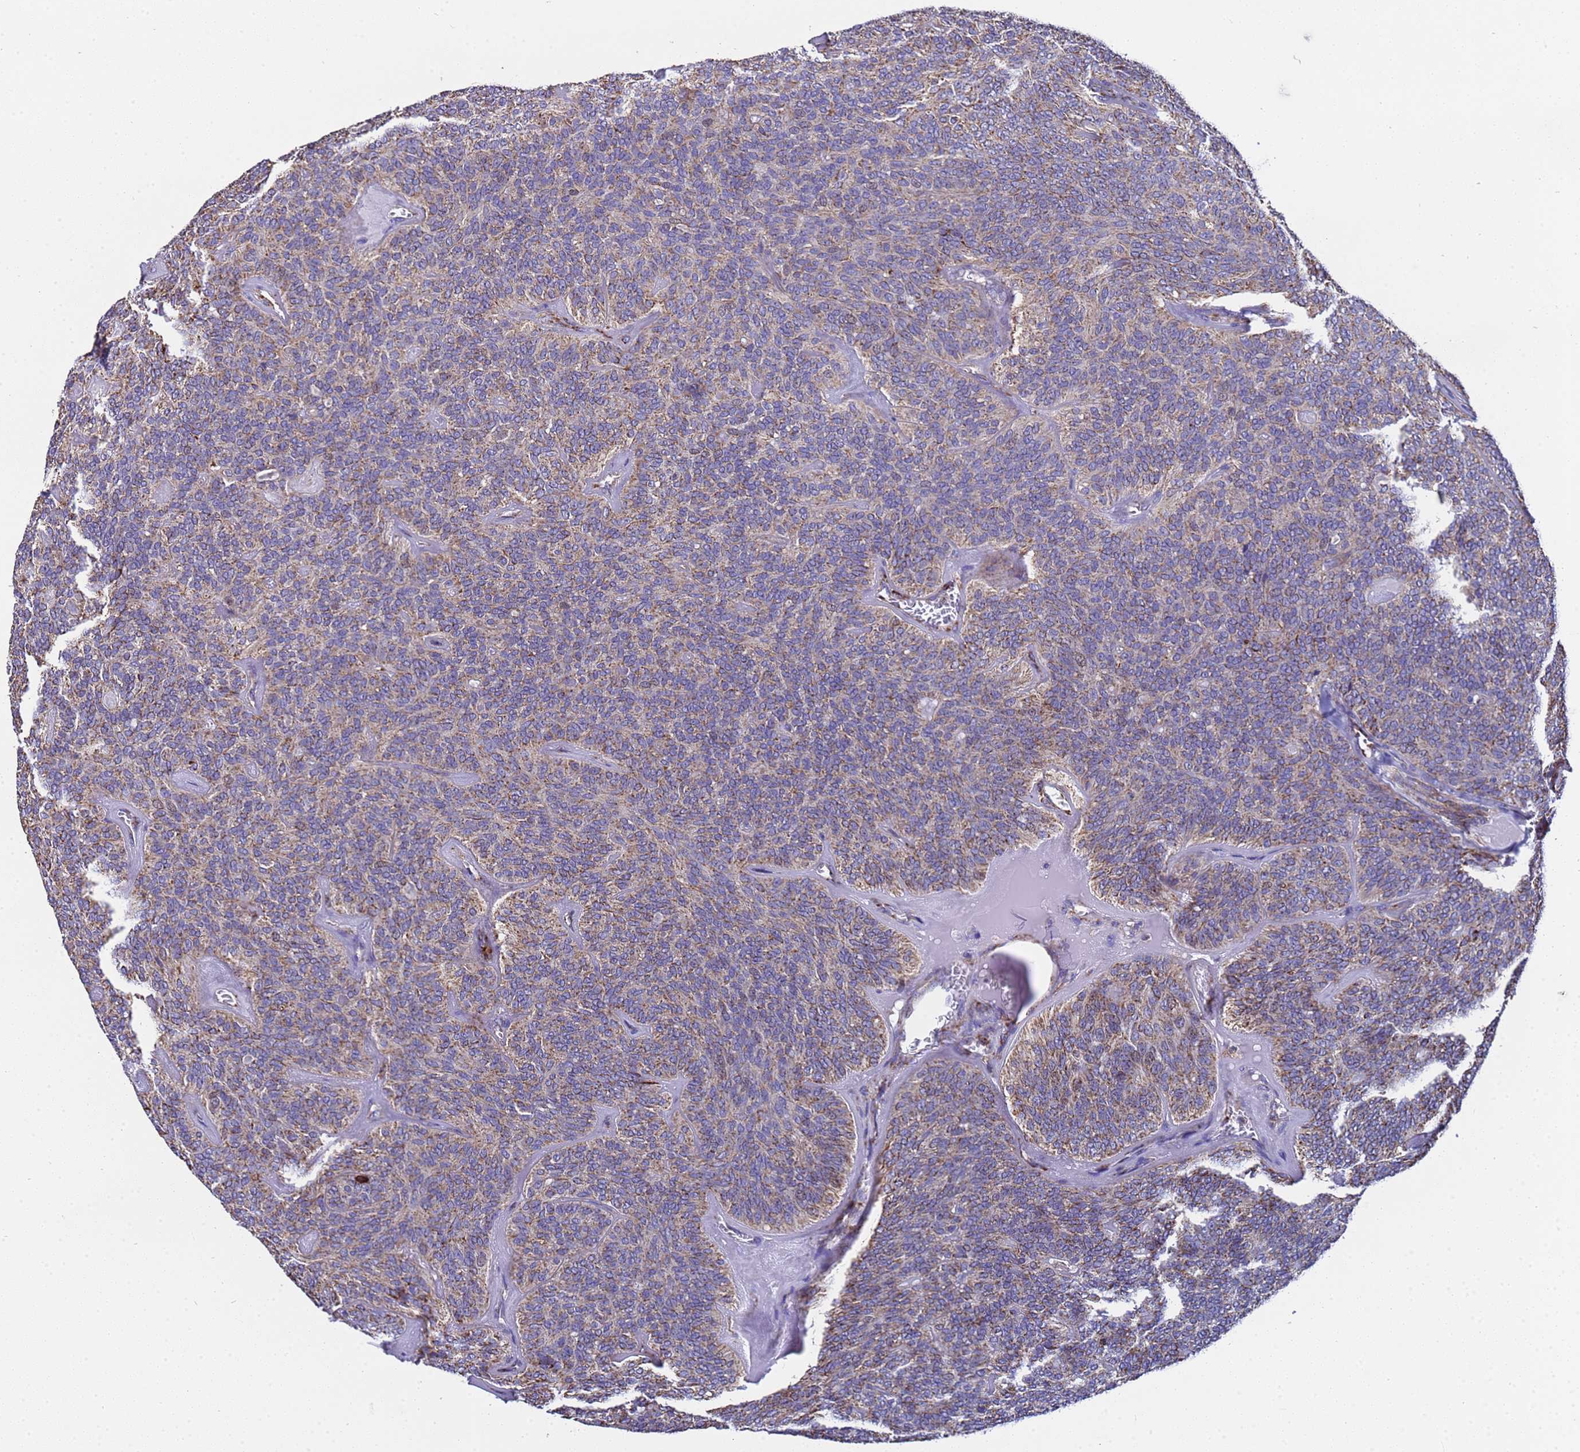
{"staining": {"intensity": "weak", "quantity": ">75%", "location": "cytoplasmic/membranous"}, "tissue": "head and neck cancer", "cell_type": "Tumor cells", "image_type": "cancer", "snomed": [{"axis": "morphology", "description": "Adenocarcinoma, NOS"}, {"axis": "topography", "description": "Head-Neck"}], "caption": "IHC (DAB (3,3'-diaminobenzidine)) staining of head and neck adenocarcinoma shows weak cytoplasmic/membranous protein positivity in approximately >75% of tumor cells.", "gene": "MRPS12", "patient": {"sex": "male", "age": 66}}